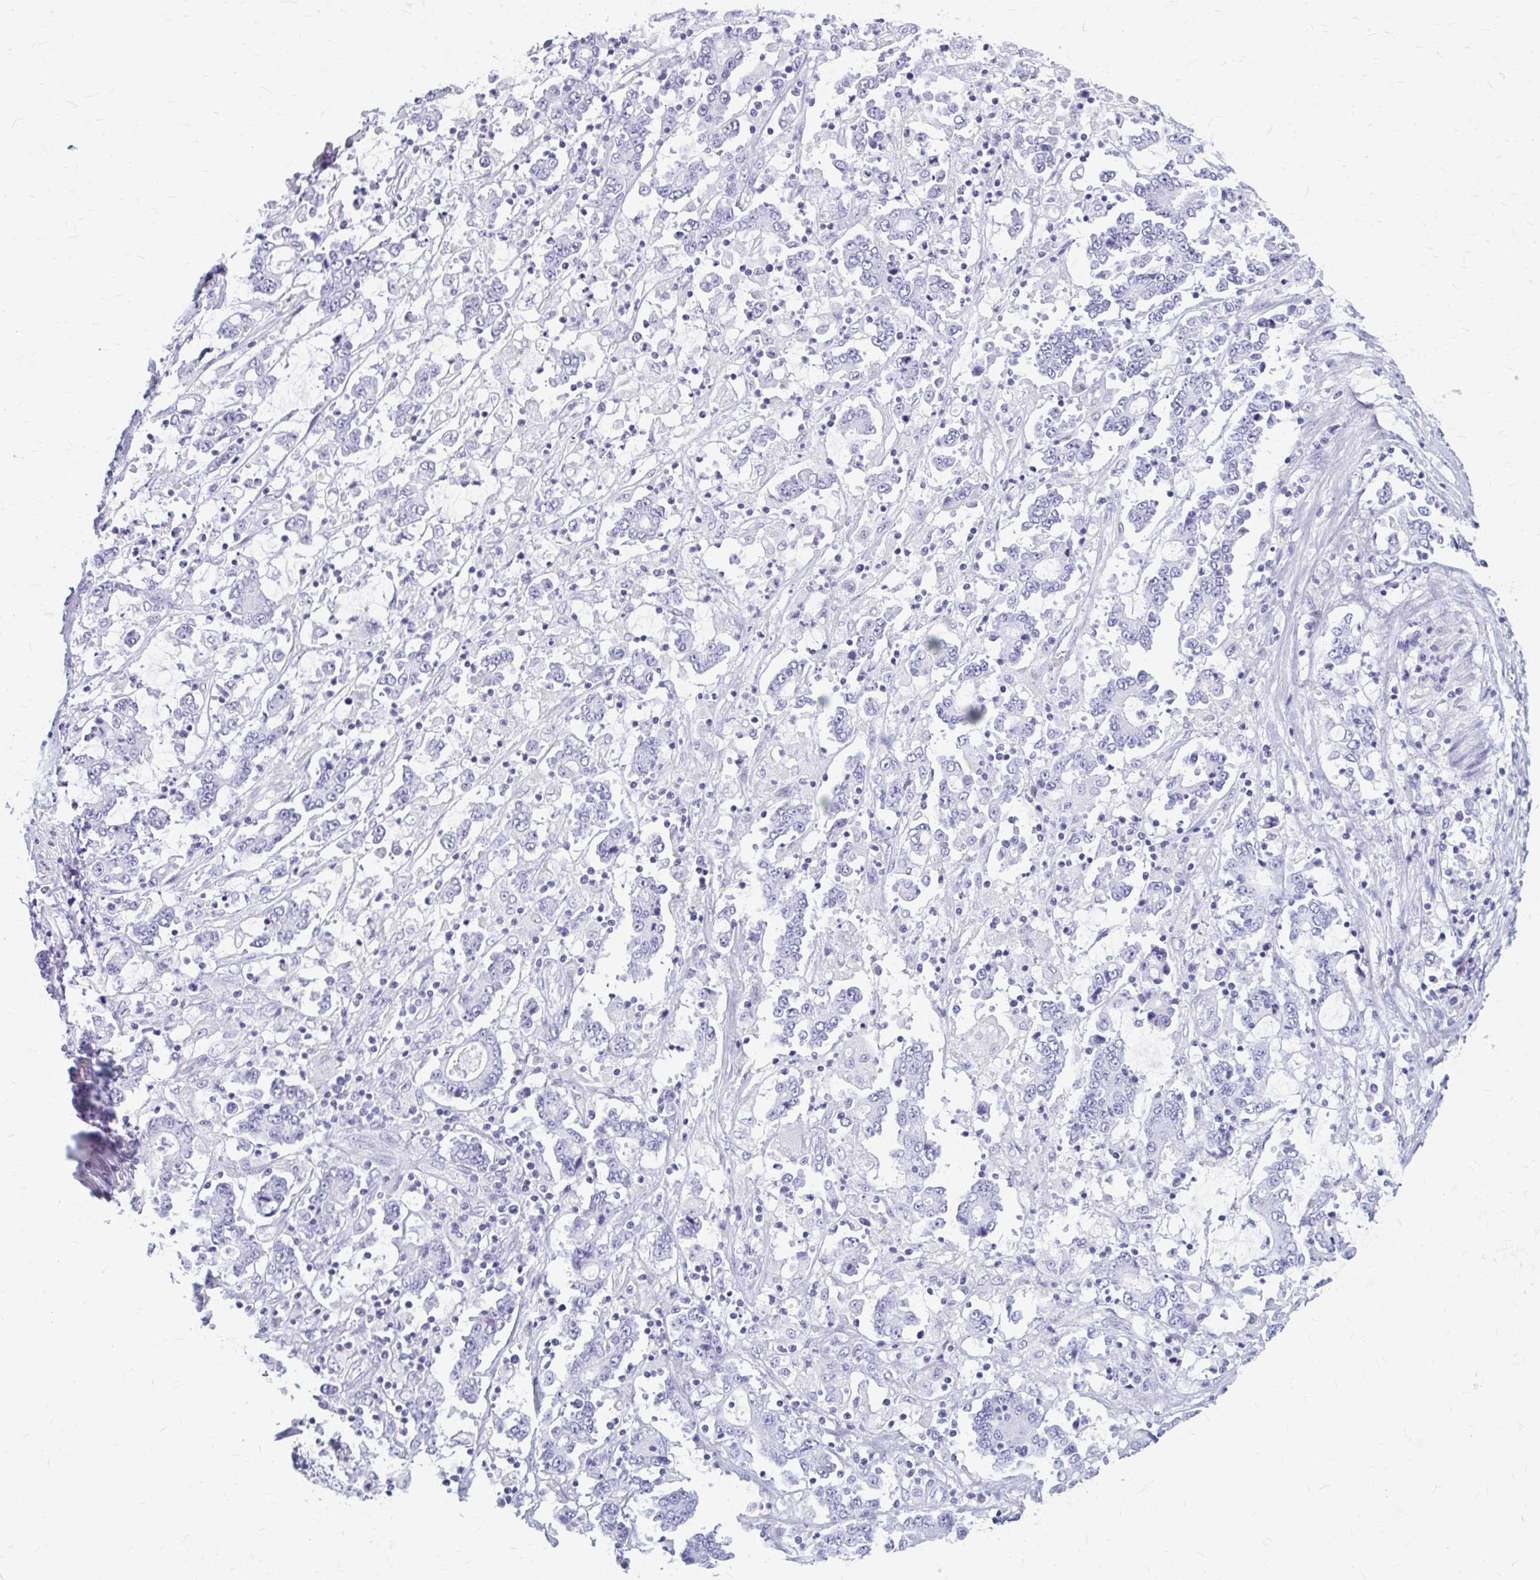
{"staining": {"intensity": "negative", "quantity": "none", "location": "none"}, "tissue": "stomach cancer", "cell_type": "Tumor cells", "image_type": "cancer", "snomed": [{"axis": "morphology", "description": "Adenocarcinoma, NOS"}, {"axis": "topography", "description": "Stomach, upper"}], "caption": "Tumor cells are negative for brown protein staining in stomach cancer.", "gene": "KLHDC7A", "patient": {"sex": "male", "age": 68}}